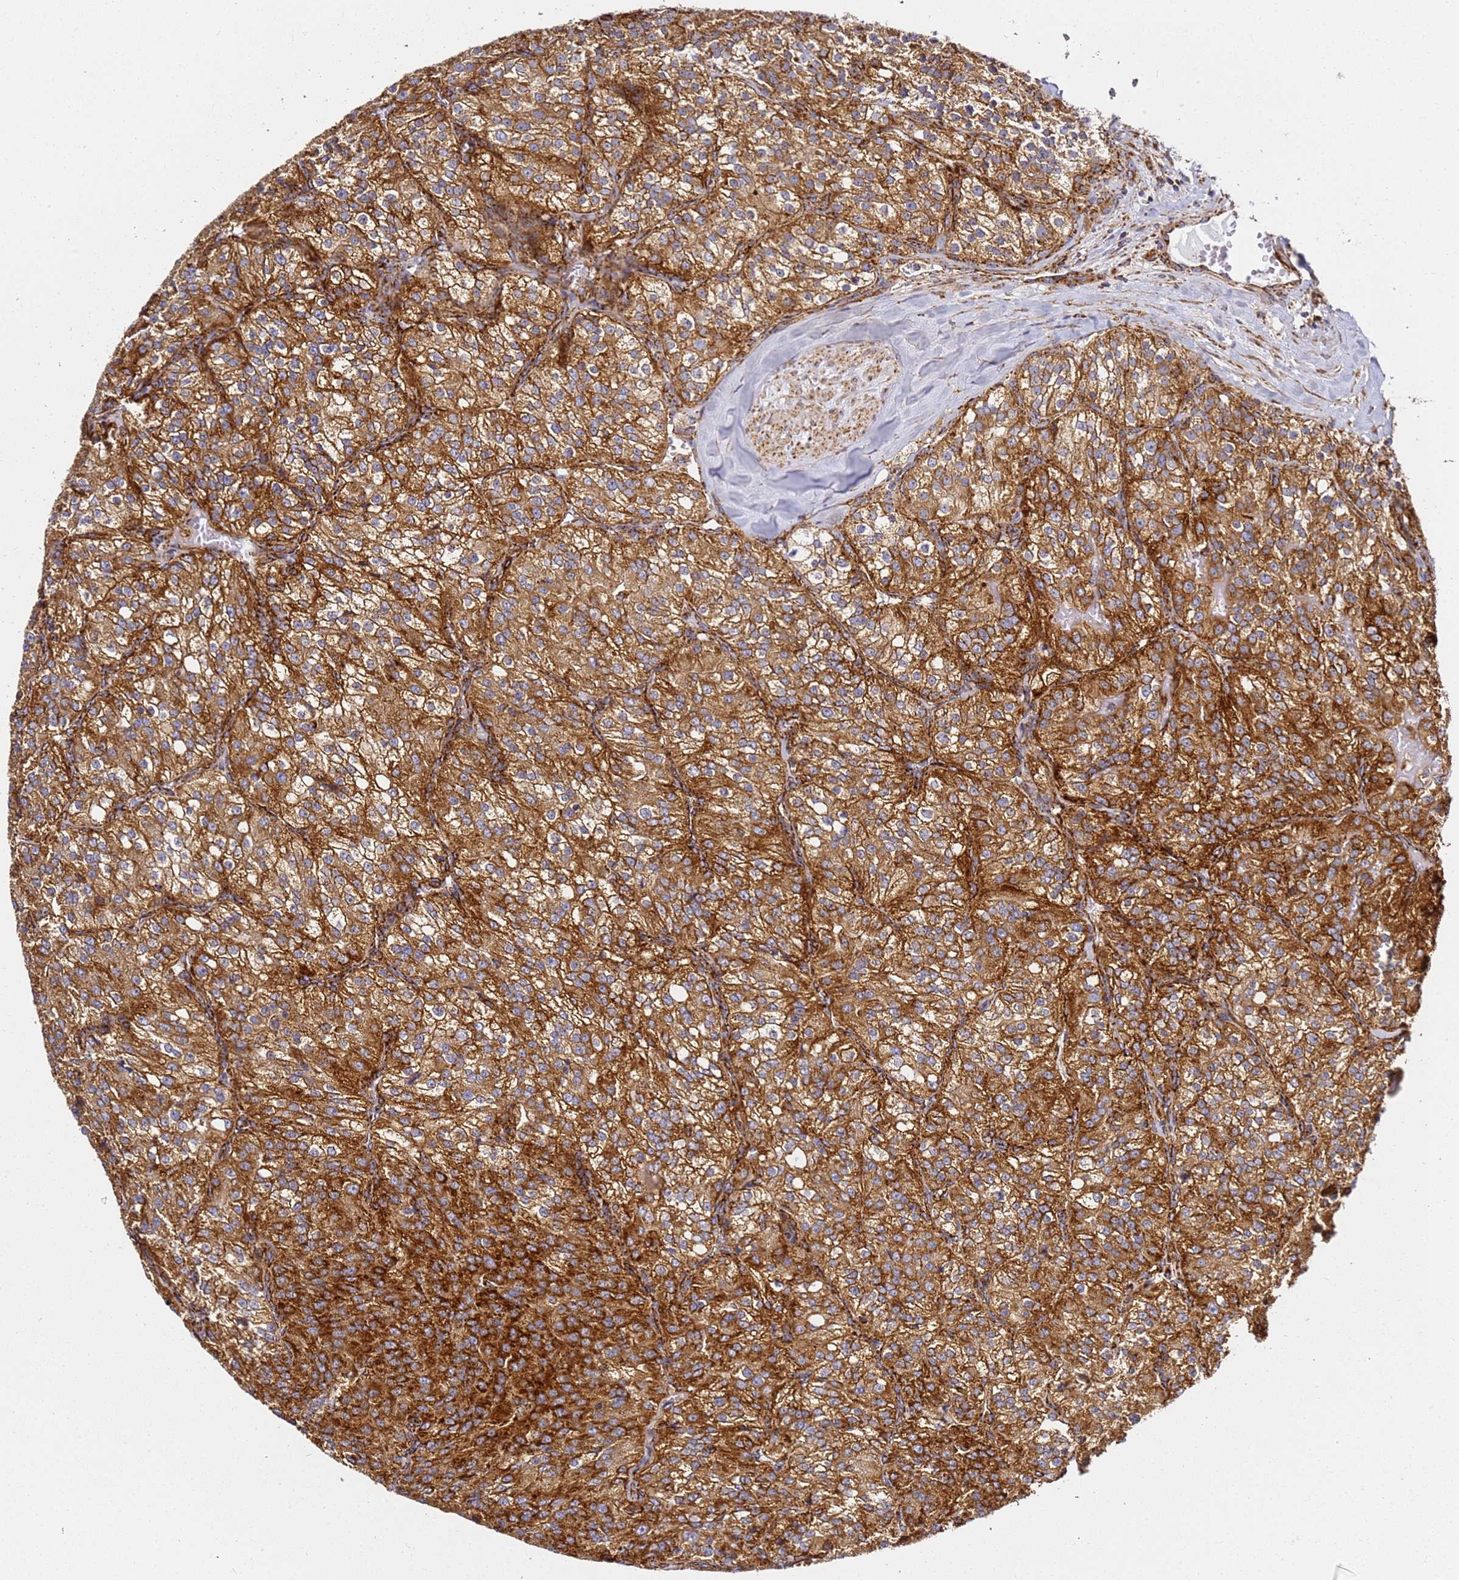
{"staining": {"intensity": "strong", "quantity": ">75%", "location": "cytoplasmic/membranous"}, "tissue": "renal cancer", "cell_type": "Tumor cells", "image_type": "cancer", "snomed": [{"axis": "morphology", "description": "Adenocarcinoma, NOS"}, {"axis": "topography", "description": "Kidney"}], "caption": "Renal cancer stained with a protein marker displays strong staining in tumor cells.", "gene": "NDUFA3", "patient": {"sex": "female", "age": 63}}